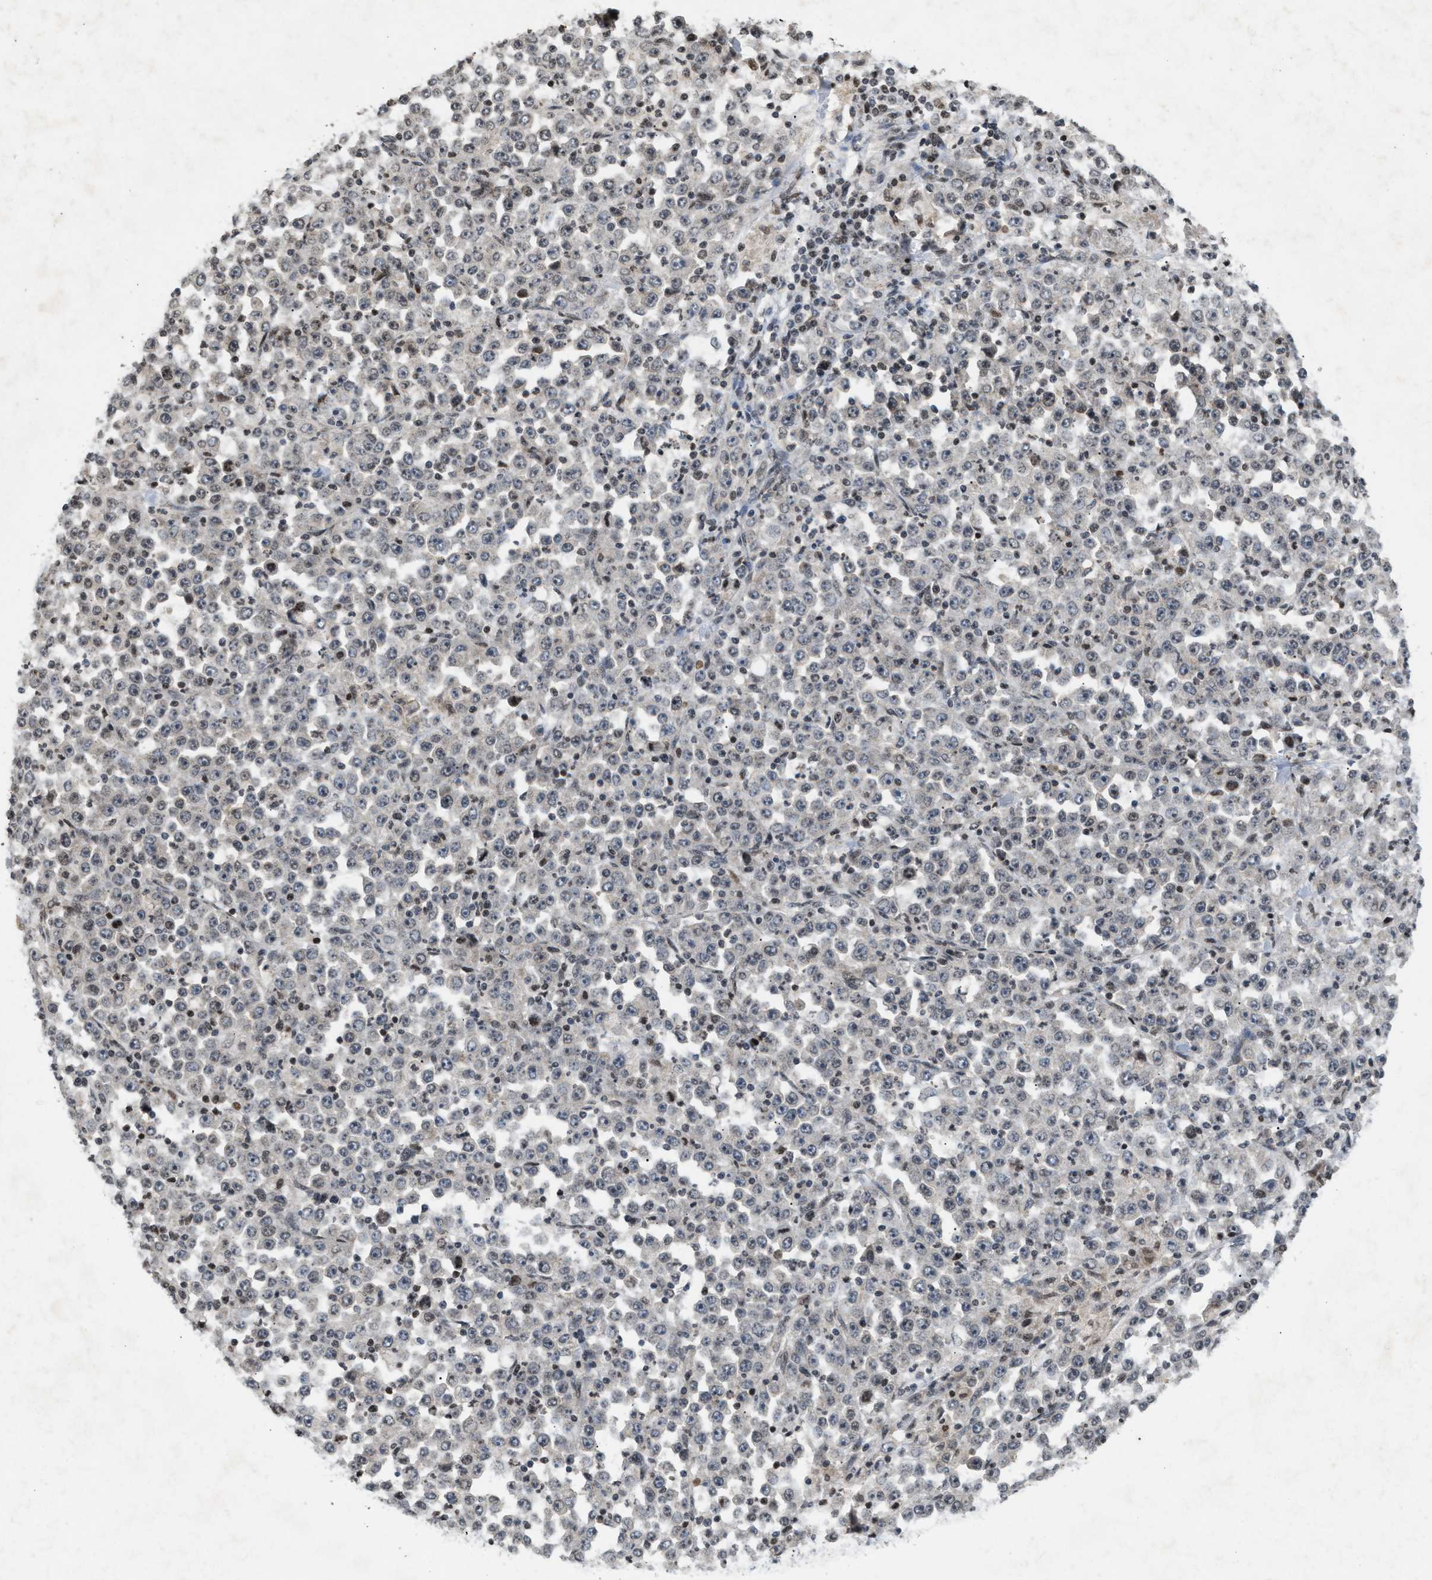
{"staining": {"intensity": "weak", "quantity": "<25%", "location": "nuclear"}, "tissue": "stomach cancer", "cell_type": "Tumor cells", "image_type": "cancer", "snomed": [{"axis": "morphology", "description": "Normal tissue, NOS"}, {"axis": "morphology", "description": "Adenocarcinoma, NOS"}, {"axis": "topography", "description": "Stomach, upper"}, {"axis": "topography", "description": "Stomach"}], "caption": "The immunohistochemistry (IHC) image has no significant staining in tumor cells of stomach cancer (adenocarcinoma) tissue.", "gene": "ZPR1", "patient": {"sex": "male", "age": 59}}